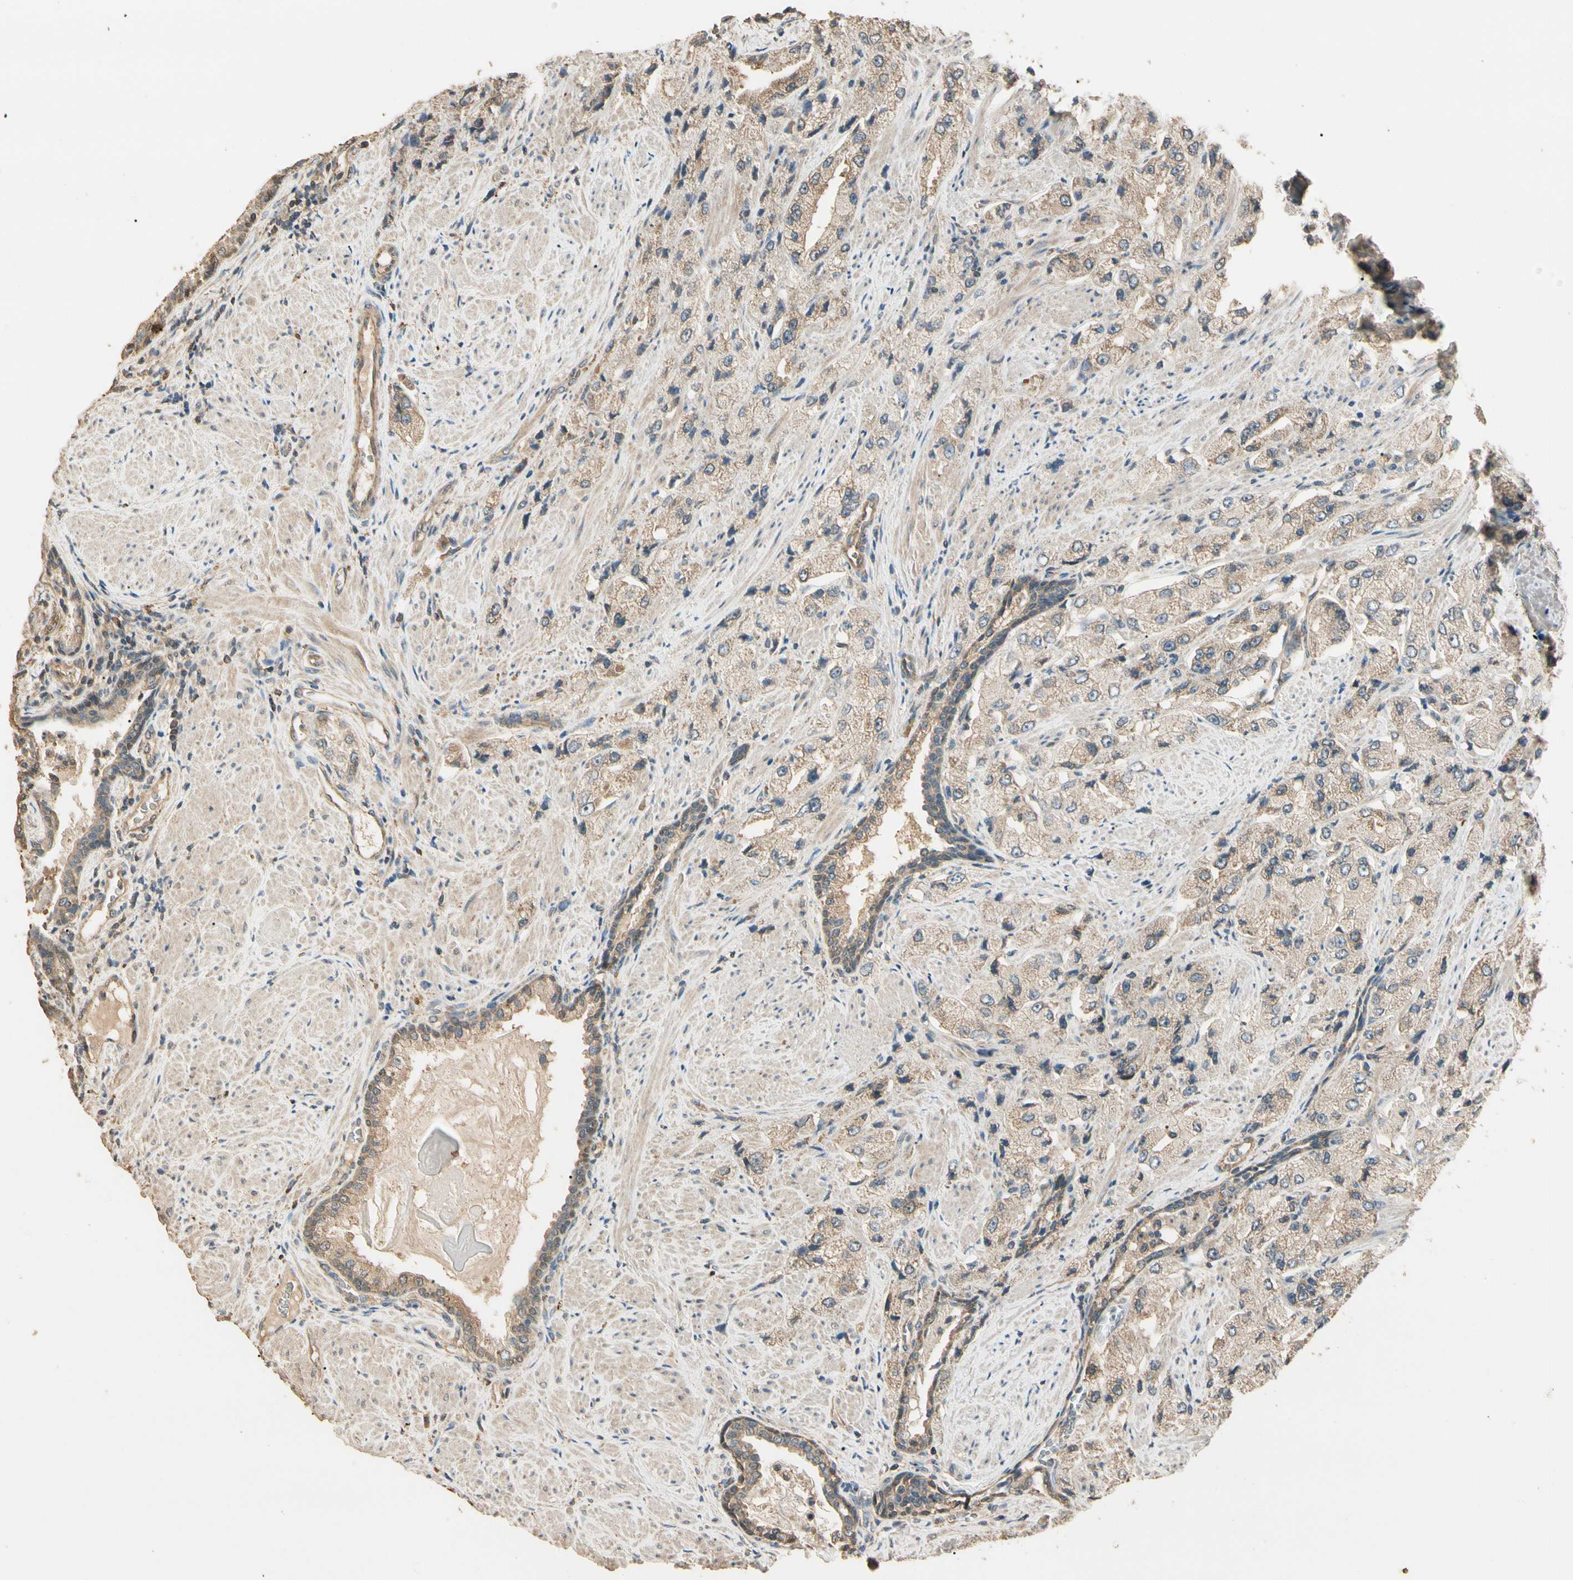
{"staining": {"intensity": "weak", "quantity": ">75%", "location": "cytoplasmic/membranous"}, "tissue": "prostate cancer", "cell_type": "Tumor cells", "image_type": "cancer", "snomed": [{"axis": "morphology", "description": "Adenocarcinoma, High grade"}, {"axis": "topography", "description": "Prostate"}], "caption": "Tumor cells reveal low levels of weak cytoplasmic/membranous staining in about >75% of cells in prostate adenocarcinoma (high-grade). Nuclei are stained in blue.", "gene": "CDH6", "patient": {"sex": "male", "age": 58}}